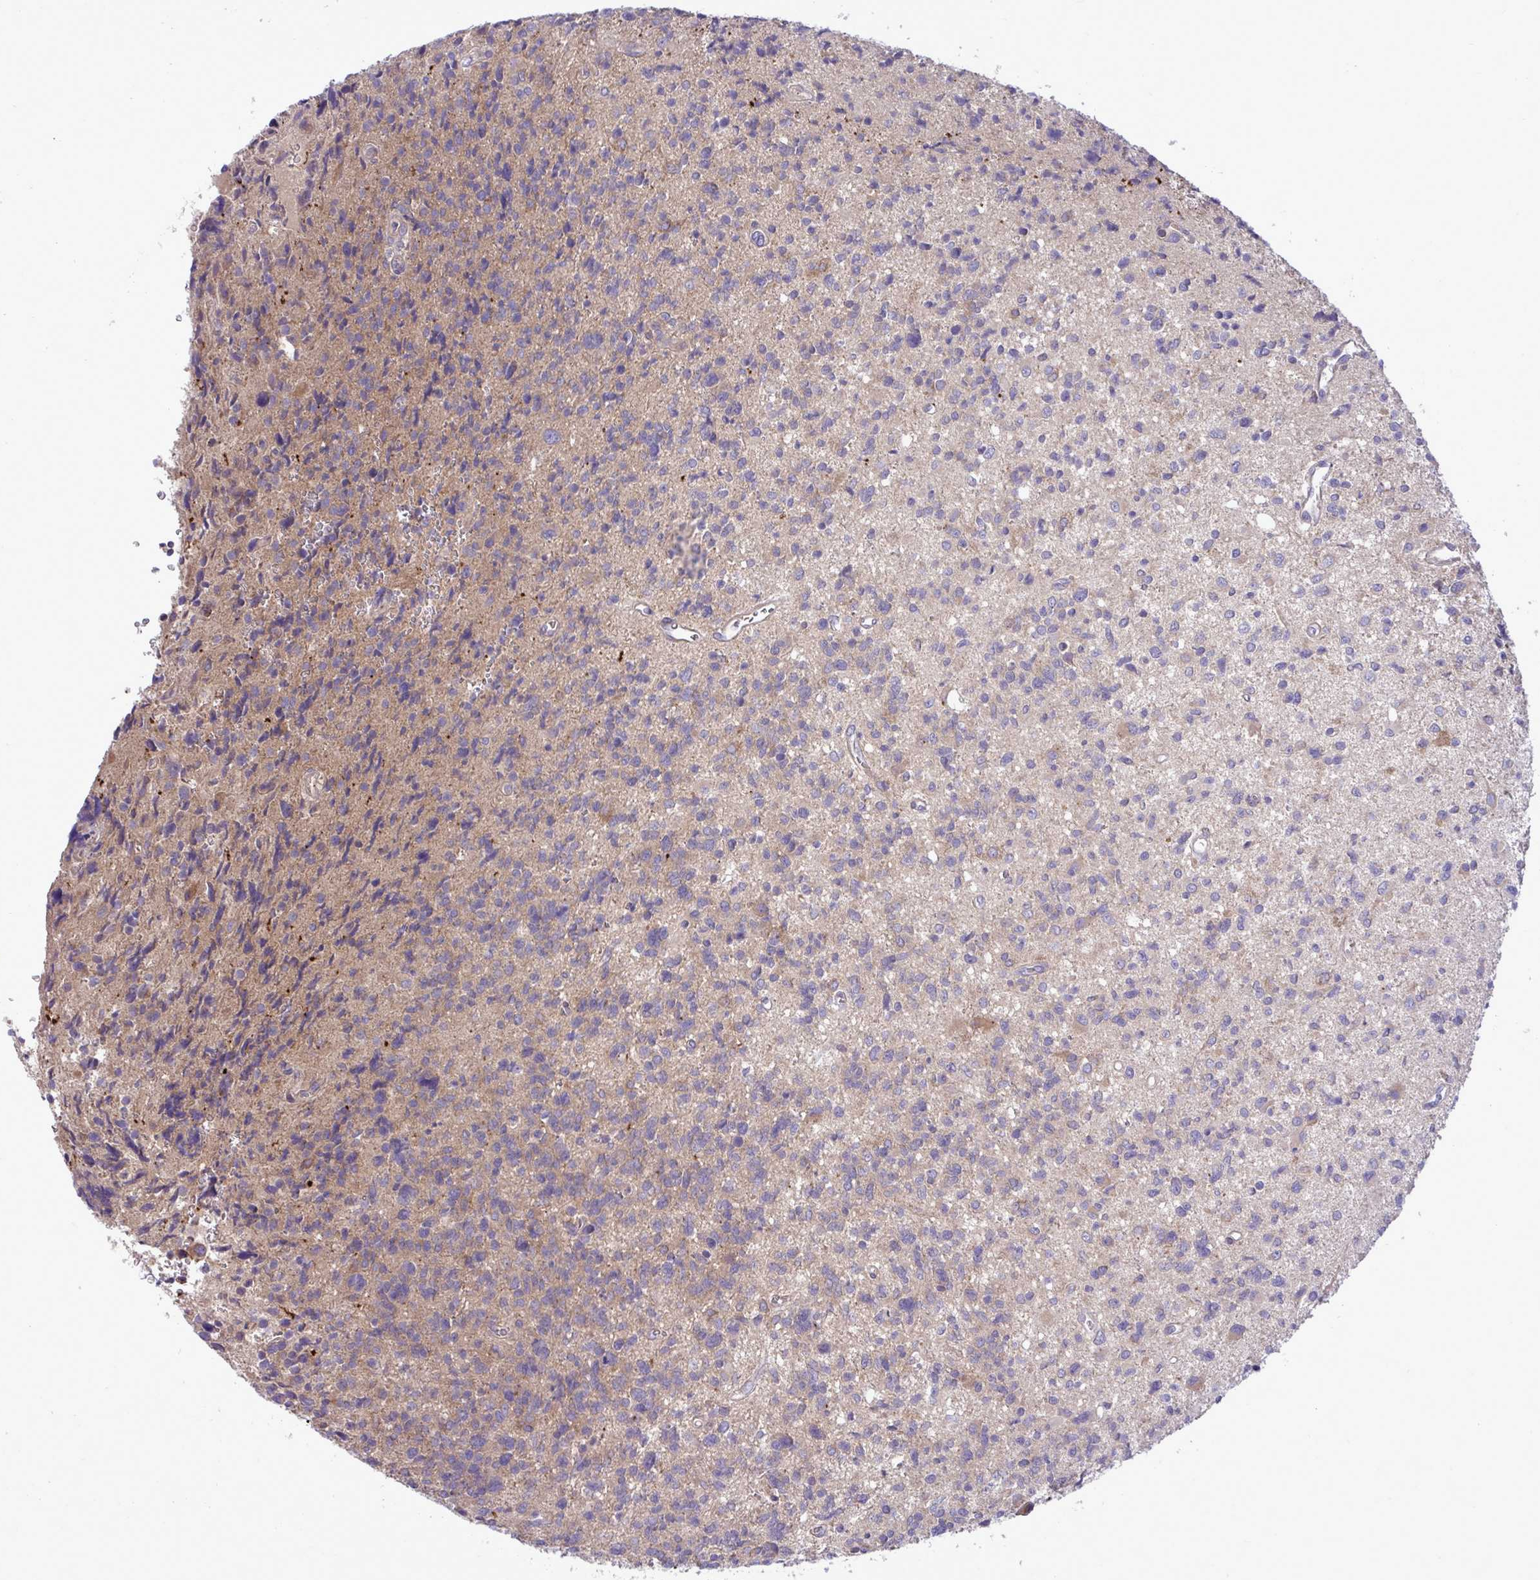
{"staining": {"intensity": "negative", "quantity": "none", "location": "none"}, "tissue": "glioma", "cell_type": "Tumor cells", "image_type": "cancer", "snomed": [{"axis": "morphology", "description": "Glioma, malignant, High grade"}, {"axis": "topography", "description": "Brain"}], "caption": "DAB immunohistochemical staining of malignant glioma (high-grade) displays no significant positivity in tumor cells.", "gene": "GRB14", "patient": {"sex": "male", "age": 29}}